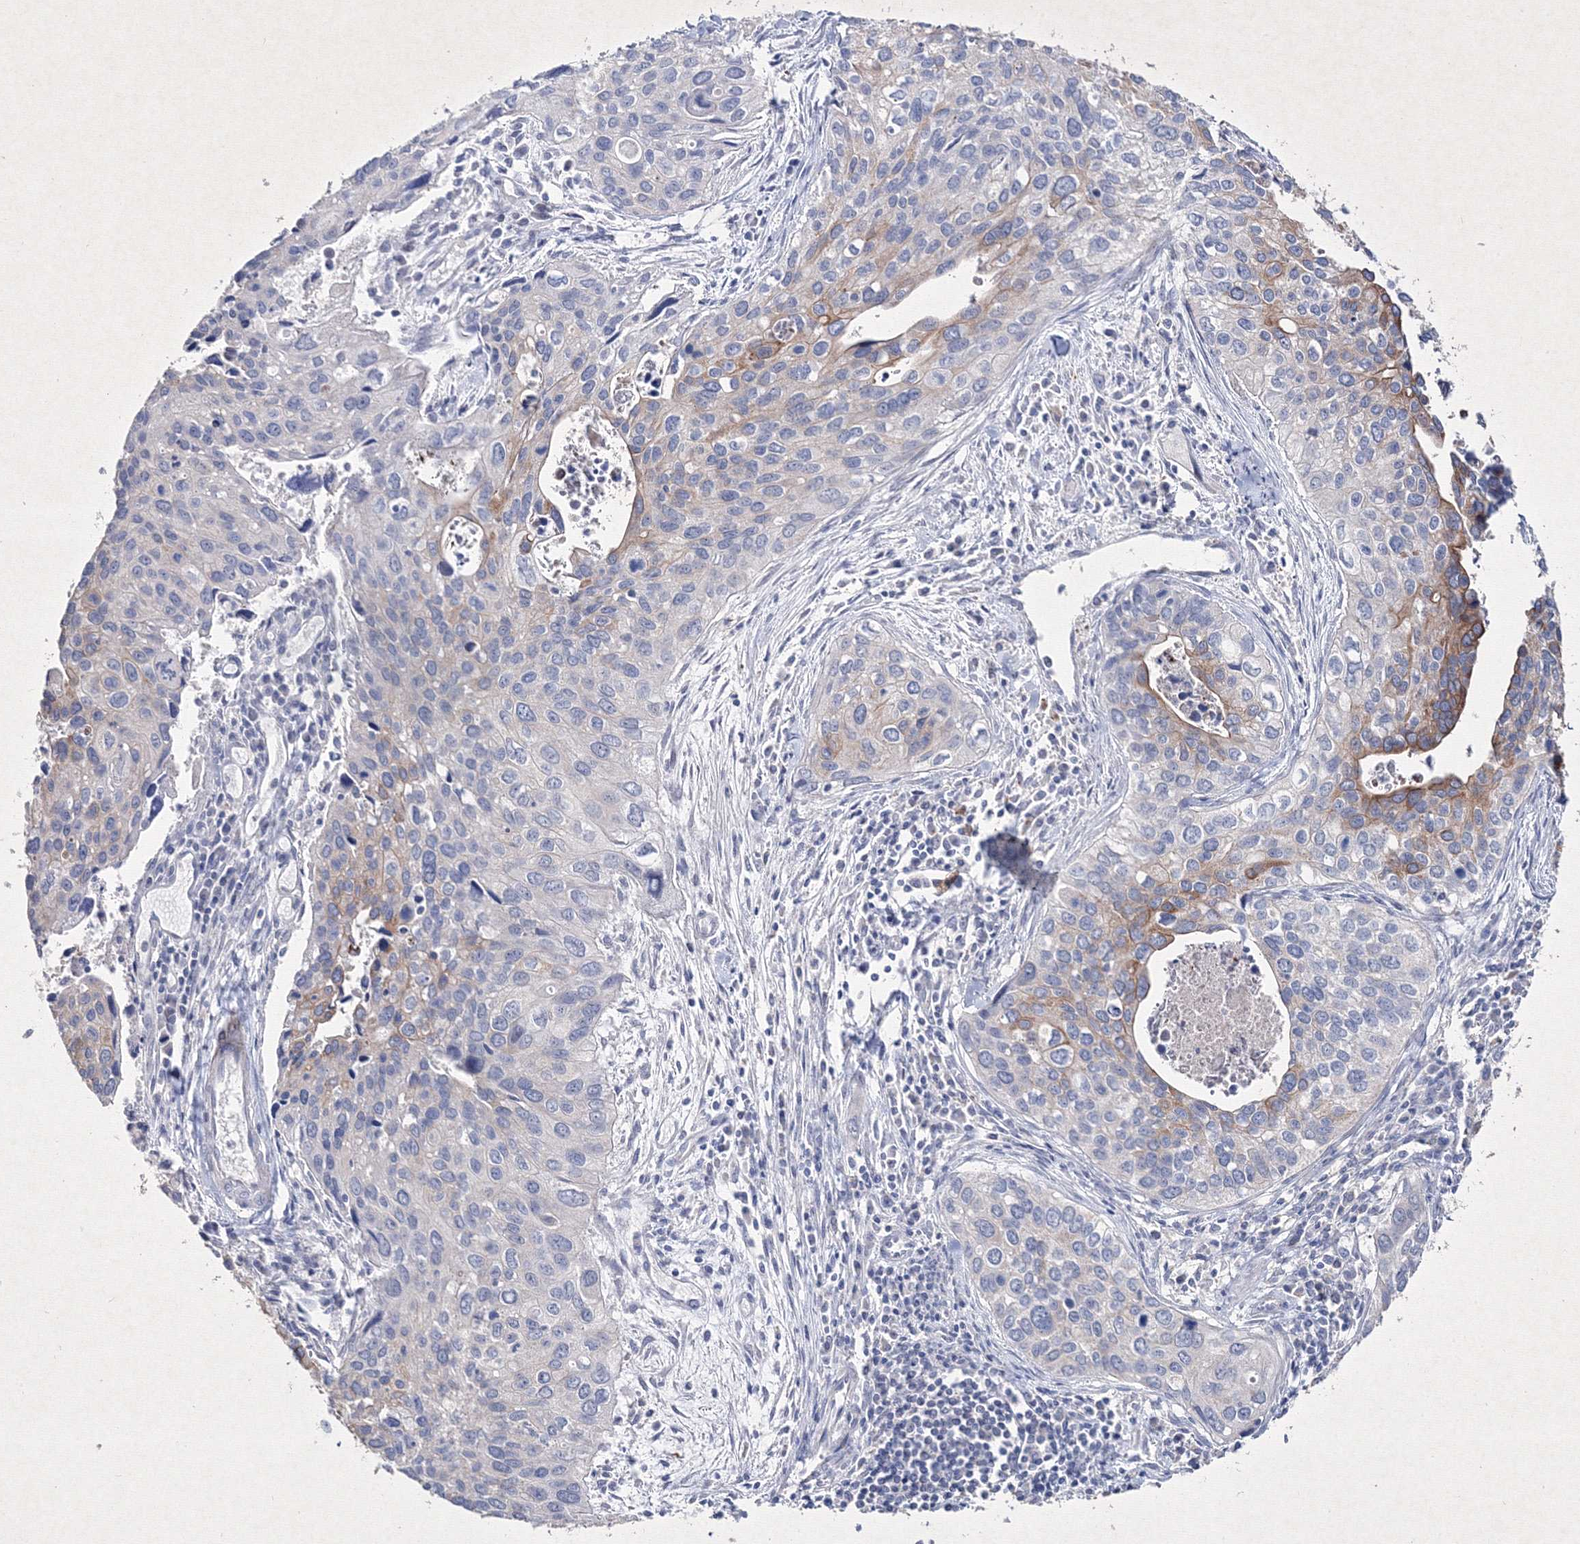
{"staining": {"intensity": "moderate", "quantity": "<25%", "location": "cytoplasmic/membranous"}, "tissue": "cervical cancer", "cell_type": "Tumor cells", "image_type": "cancer", "snomed": [{"axis": "morphology", "description": "Squamous cell carcinoma, NOS"}, {"axis": "topography", "description": "Cervix"}], "caption": "A high-resolution photomicrograph shows IHC staining of squamous cell carcinoma (cervical), which exhibits moderate cytoplasmic/membranous staining in about <25% of tumor cells. (brown staining indicates protein expression, while blue staining denotes nuclei).", "gene": "SMIM29", "patient": {"sex": "female", "age": 55}}